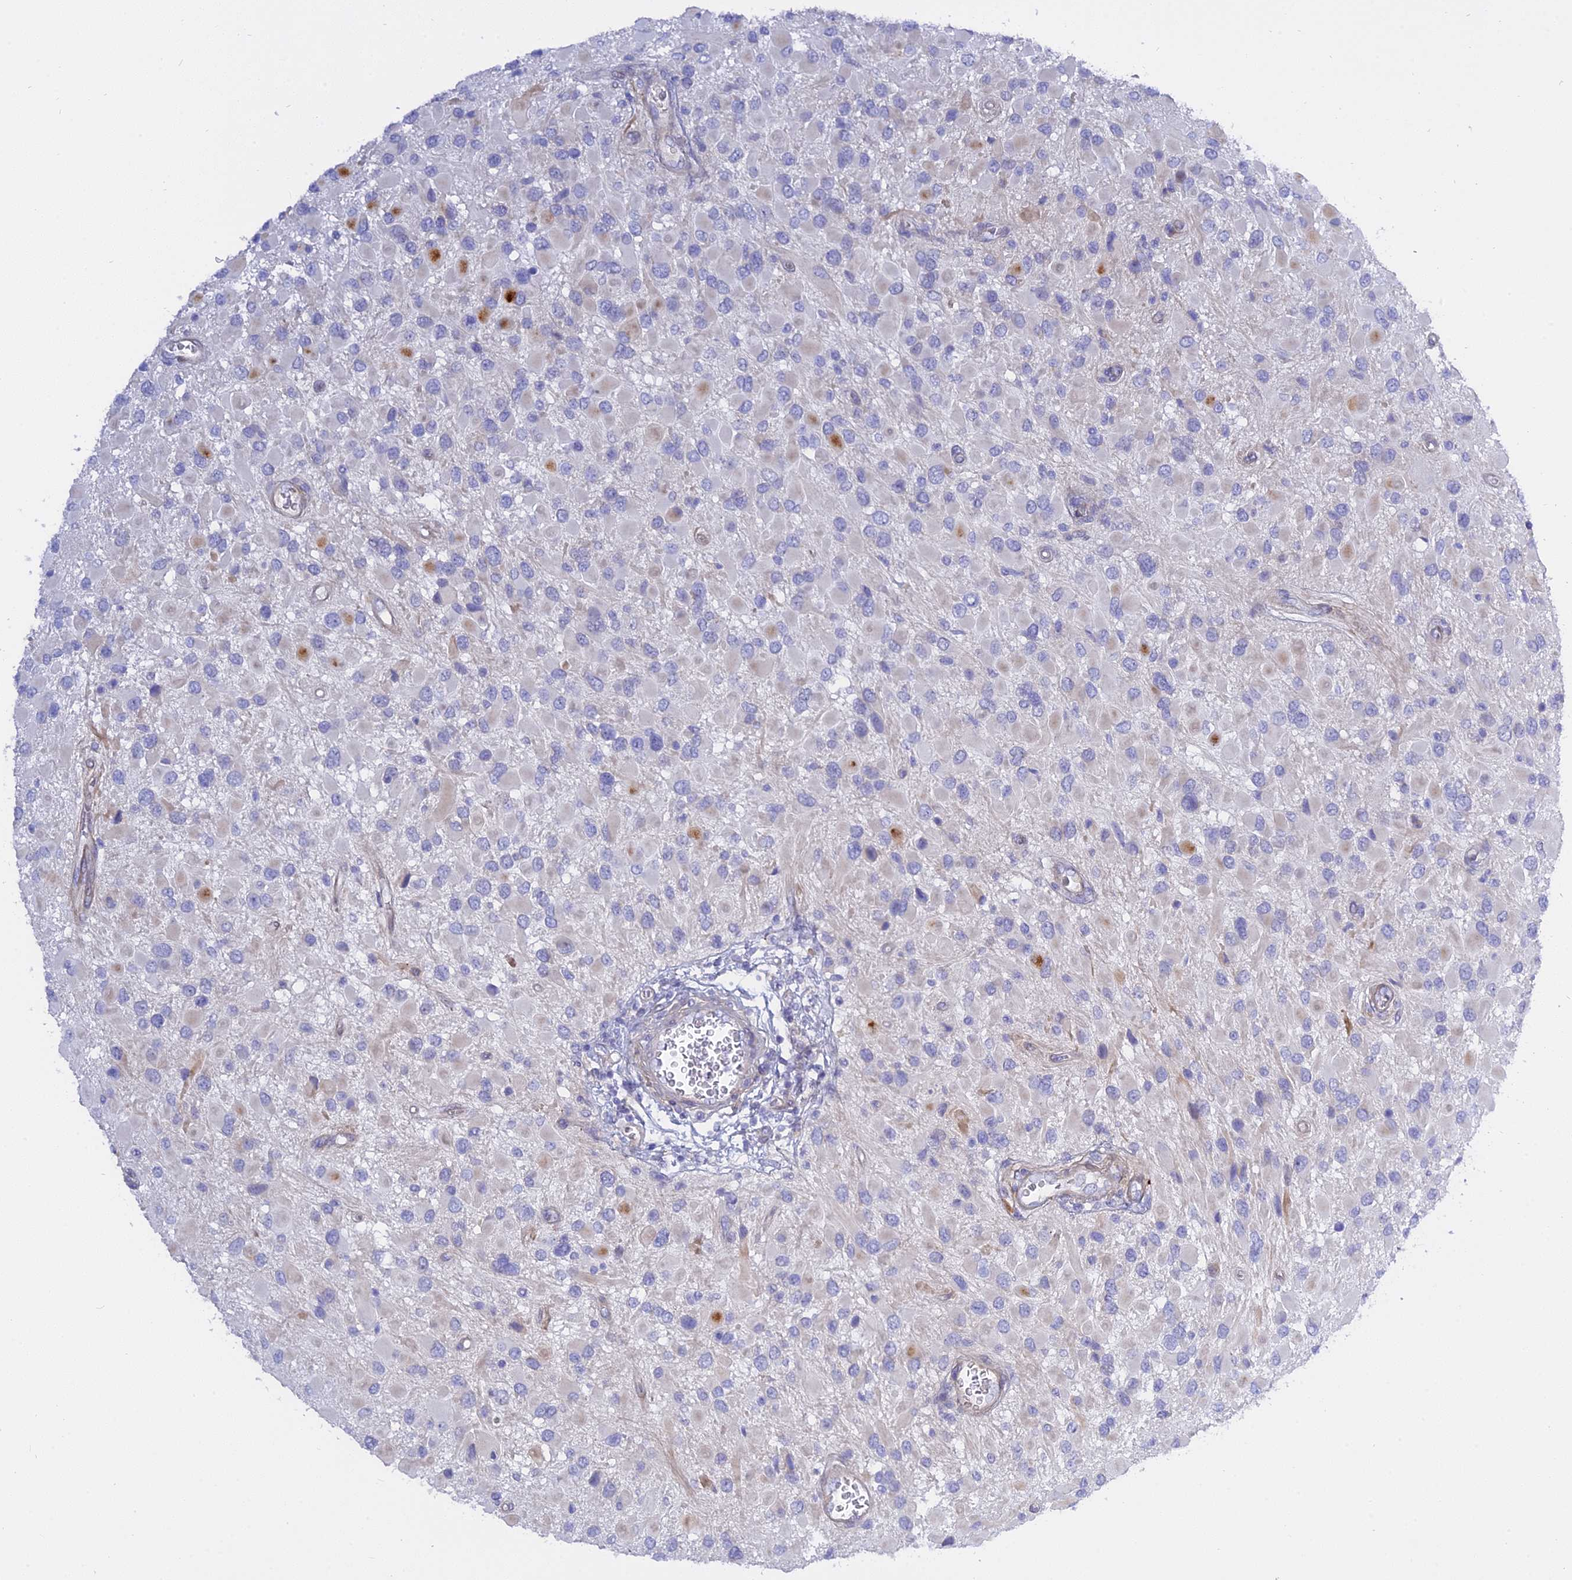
{"staining": {"intensity": "negative", "quantity": "none", "location": "none"}, "tissue": "glioma", "cell_type": "Tumor cells", "image_type": "cancer", "snomed": [{"axis": "morphology", "description": "Glioma, malignant, High grade"}, {"axis": "topography", "description": "Brain"}], "caption": "There is no significant positivity in tumor cells of malignant glioma (high-grade).", "gene": "MBD3L1", "patient": {"sex": "male", "age": 53}}